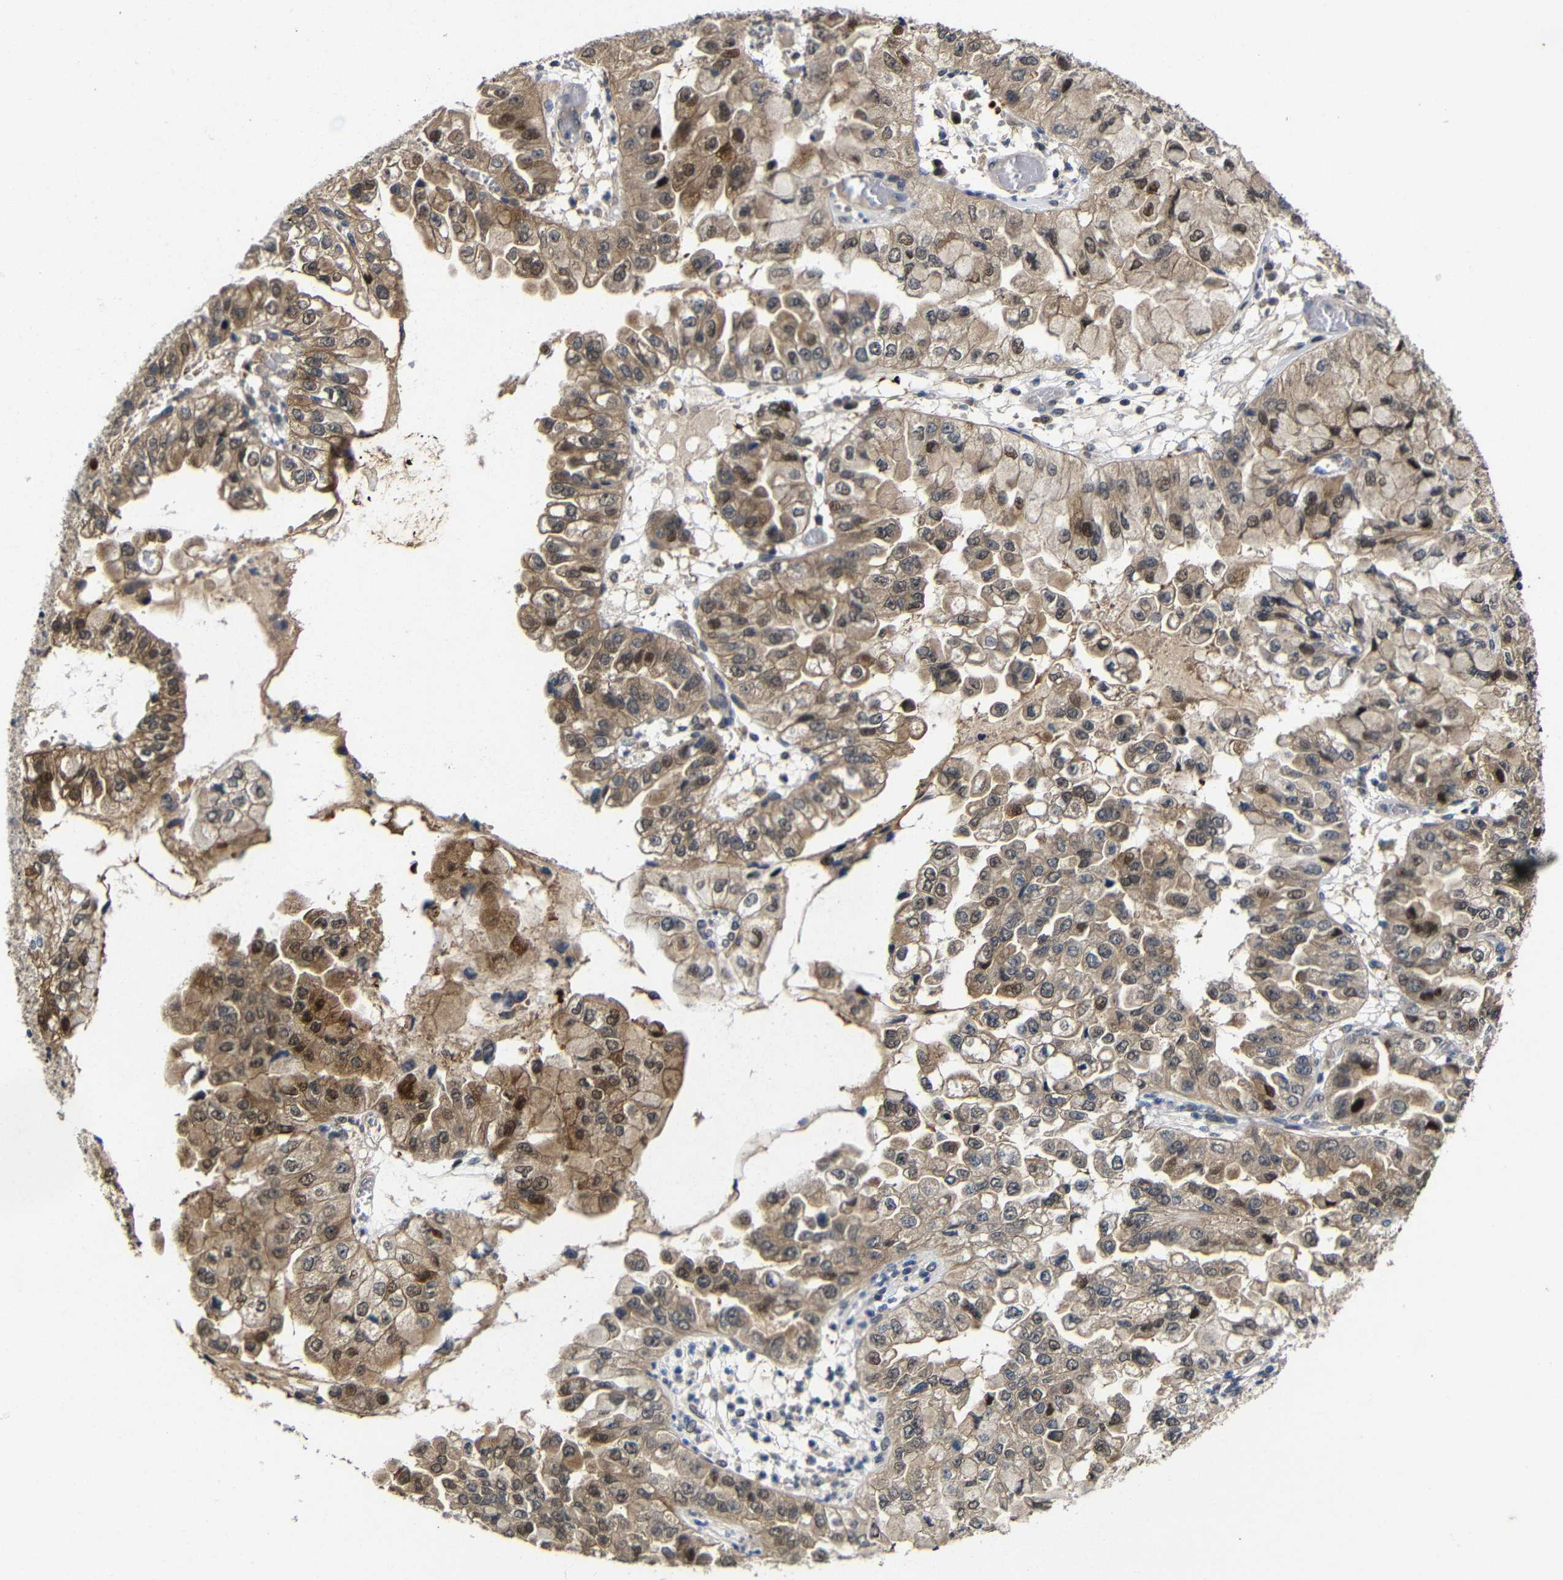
{"staining": {"intensity": "strong", "quantity": "25%-75%", "location": "cytoplasmic/membranous,nuclear"}, "tissue": "liver cancer", "cell_type": "Tumor cells", "image_type": "cancer", "snomed": [{"axis": "morphology", "description": "Cholangiocarcinoma"}, {"axis": "topography", "description": "Liver"}], "caption": "The image demonstrates staining of liver cancer, revealing strong cytoplasmic/membranous and nuclear protein expression (brown color) within tumor cells.", "gene": "ATG12", "patient": {"sex": "female", "age": 79}}